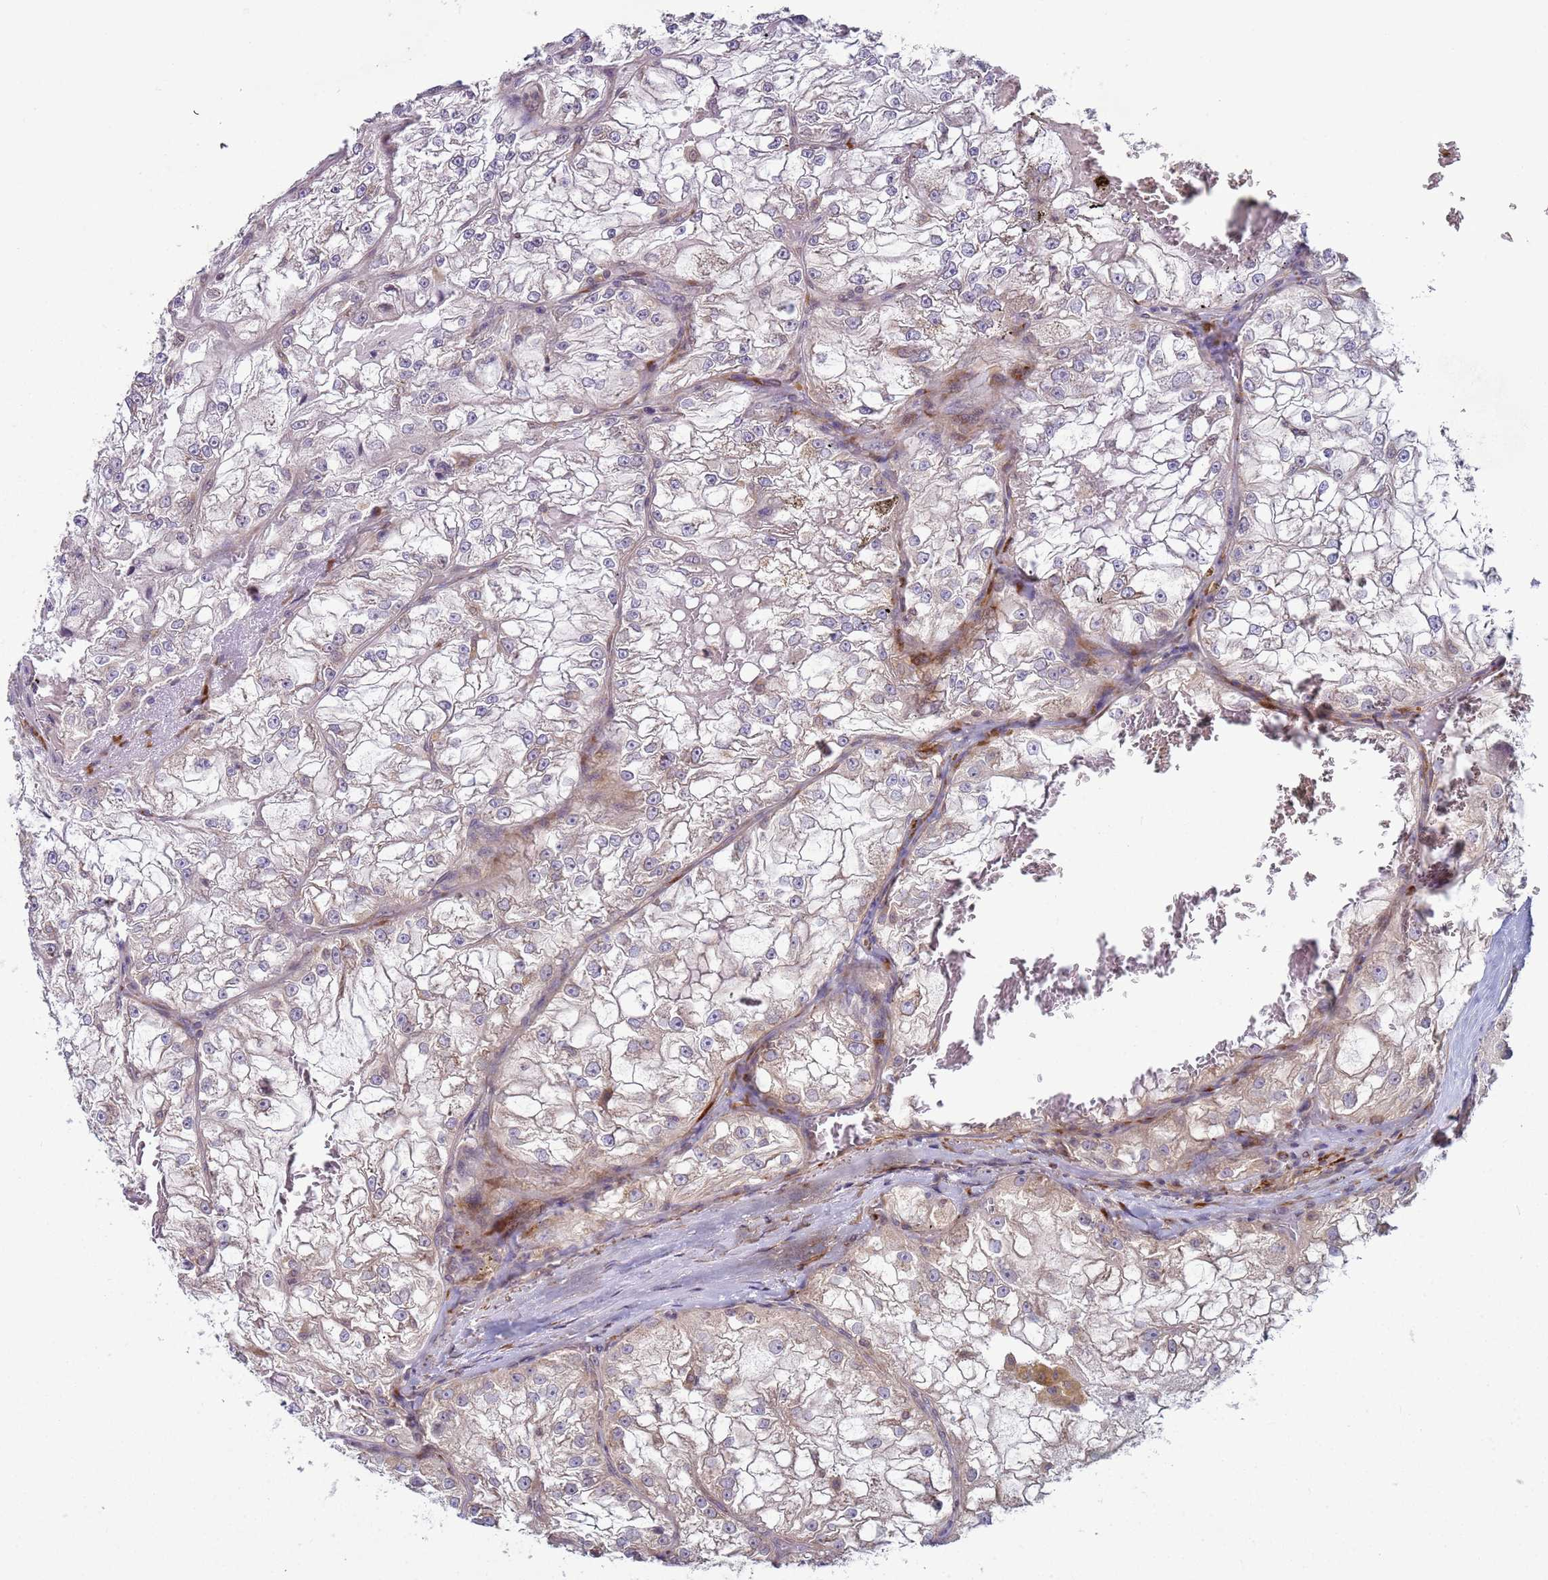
{"staining": {"intensity": "negative", "quantity": "none", "location": "none"}, "tissue": "renal cancer", "cell_type": "Tumor cells", "image_type": "cancer", "snomed": [{"axis": "morphology", "description": "Adenocarcinoma, NOS"}, {"axis": "topography", "description": "Kidney"}], "caption": "Immunohistochemistry micrograph of neoplastic tissue: human adenocarcinoma (renal) stained with DAB exhibits no significant protein expression in tumor cells.", "gene": "SNAPC4", "patient": {"sex": "female", "age": 72}}